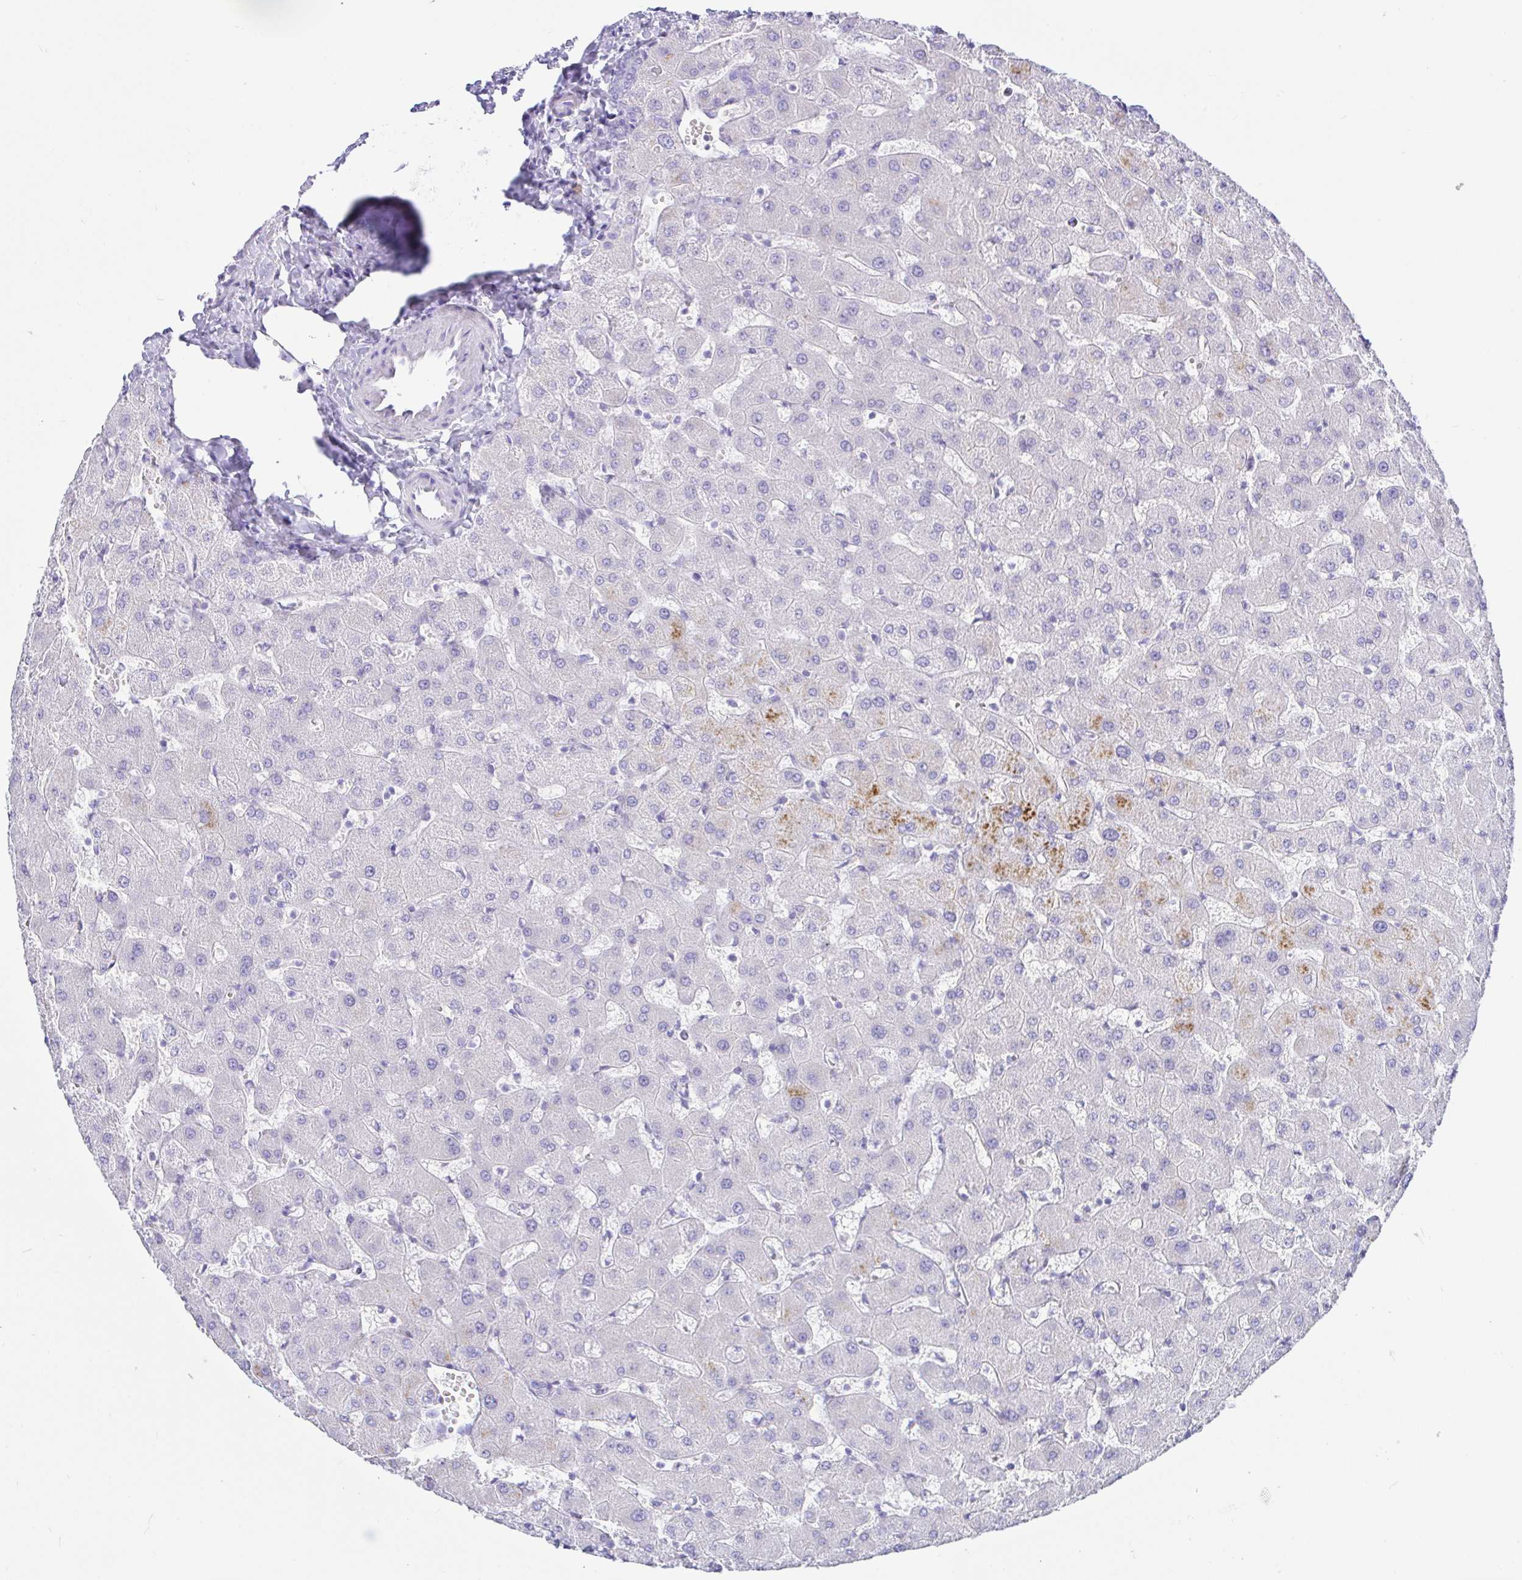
{"staining": {"intensity": "negative", "quantity": "none", "location": "none"}, "tissue": "liver", "cell_type": "Cholangiocytes", "image_type": "normal", "snomed": [{"axis": "morphology", "description": "Normal tissue, NOS"}, {"axis": "topography", "description": "Liver"}], "caption": "Image shows no protein positivity in cholangiocytes of unremarkable liver.", "gene": "PAX8", "patient": {"sex": "female", "age": 63}}